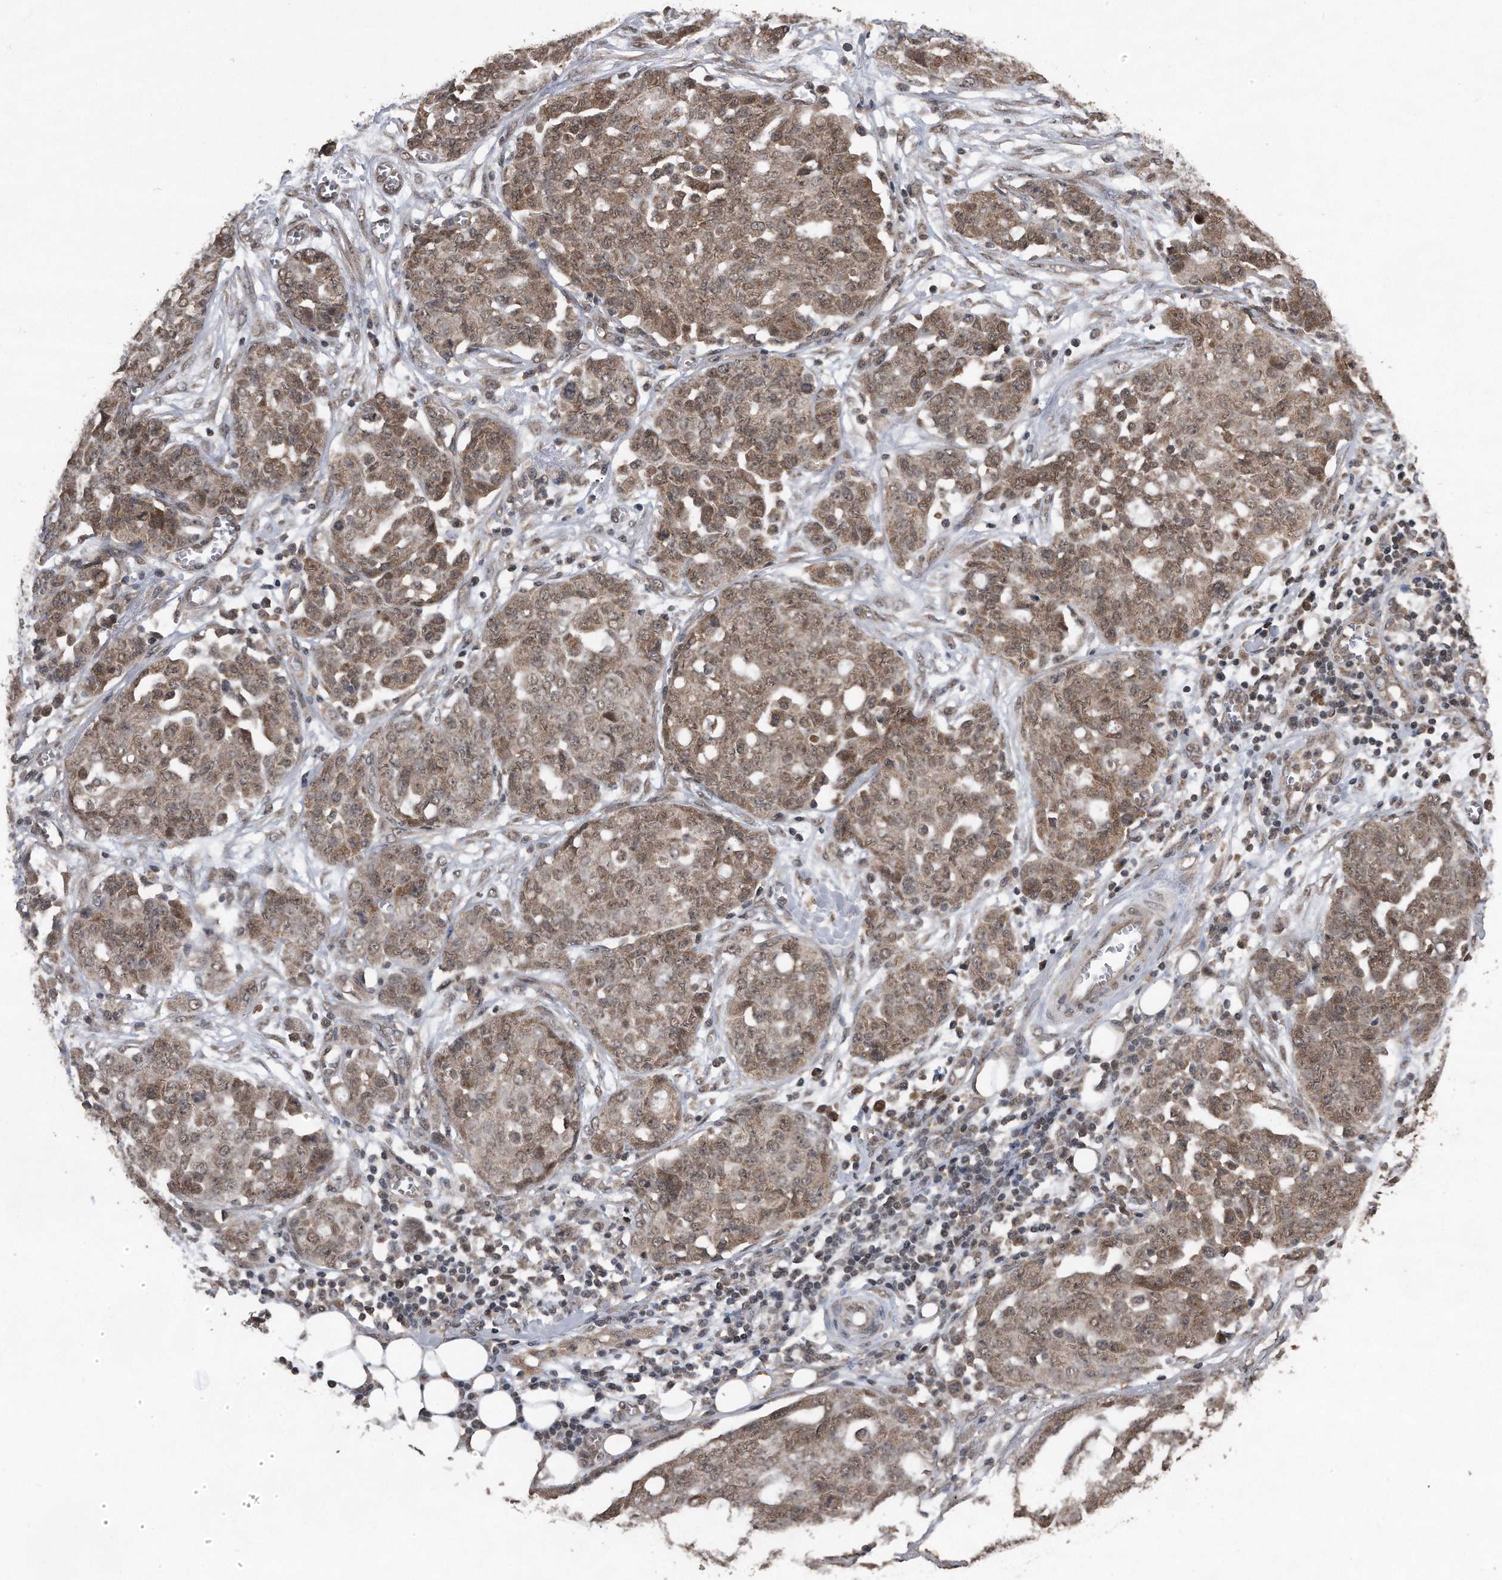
{"staining": {"intensity": "moderate", "quantity": ">75%", "location": "cytoplasmic/membranous,nuclear"}, "tissue": "ovarian cancer", "cell_type": "Tumor cells", "image_type": "cancer", "snomed": [{"axis": "morphology", "description": "Cystadenocarcinoma, serous, NOS"}, {"axis": "topography", "description": "Soft tissue"}, {"axis": "topography", "description": "Ovary"}], "caption": "Immunohistochemical staining of human ovarian cancer reveals moderate cytoplasmic/membranous and nuclear protein positivity in approximately >75% of tumor cells. Using DAB (3,3'-diaminobenzidine) (brown) and hematoxylin (blue) stains, captured at high magnification using brightfield microscopy.", "gene": "CRYZL1", "patient": {"sex": "female", "age": 57}}